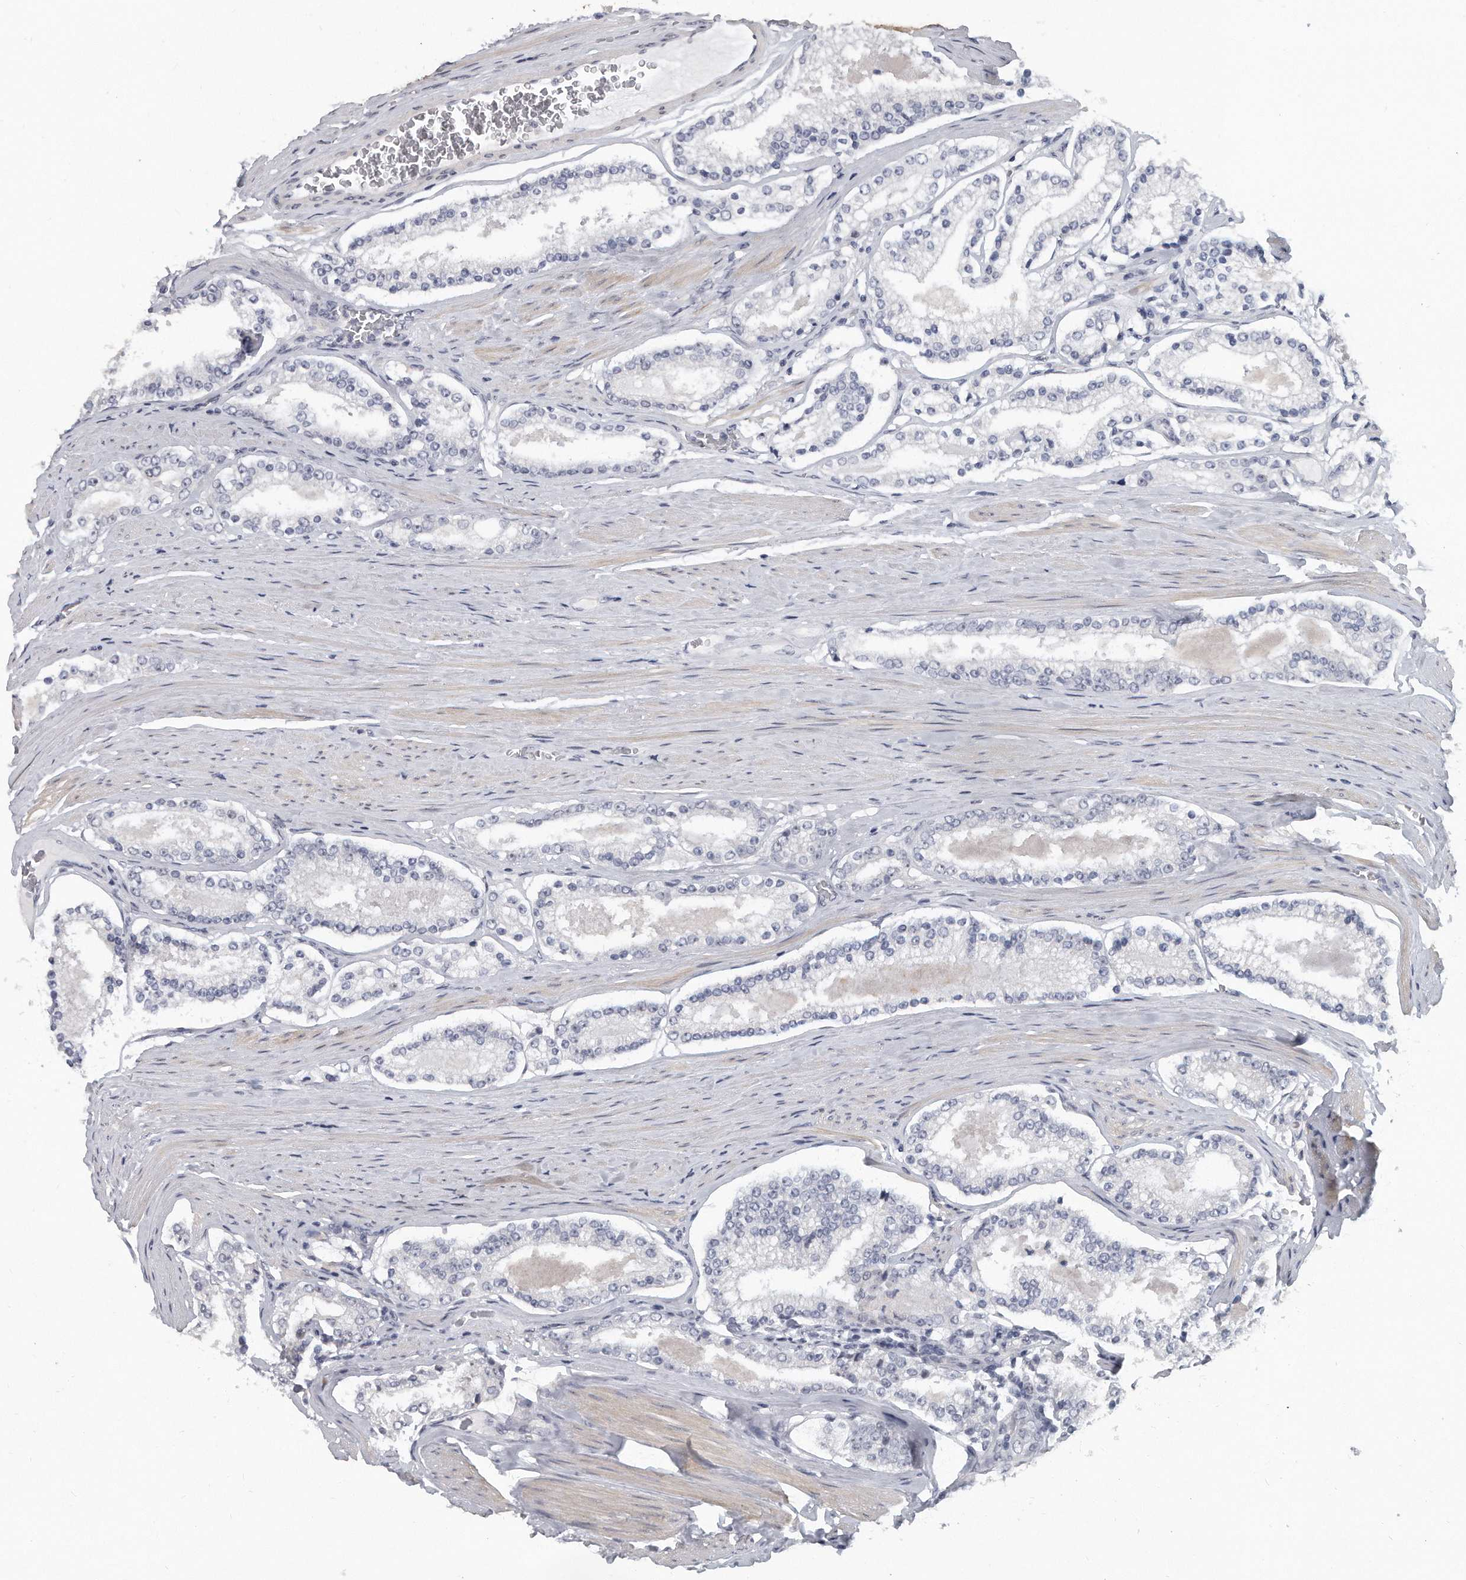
{"staining": {"intensity": "negative", "quantity": "none", "location": "none"}, "tissue": "prostate cancer", "cell_type": "Tumor cells", "image_type": "cancer", "snomed": [{"axis": "morphology", "description": "Adenocarcinoma, Low grade"}, {"axis": "topography", "description": "Prostate"}], "caption": "Micrograph shows no protein staining in tumor cells of prostate cancer tissue. The staining was performed using DAB to visualize the protein expression in brown, while the nuclei were stained in blue with hematoxylin (Magnification: 20x).", "gene": "TFCP2L1", "patient": {"sex": "male", "age": 70}}